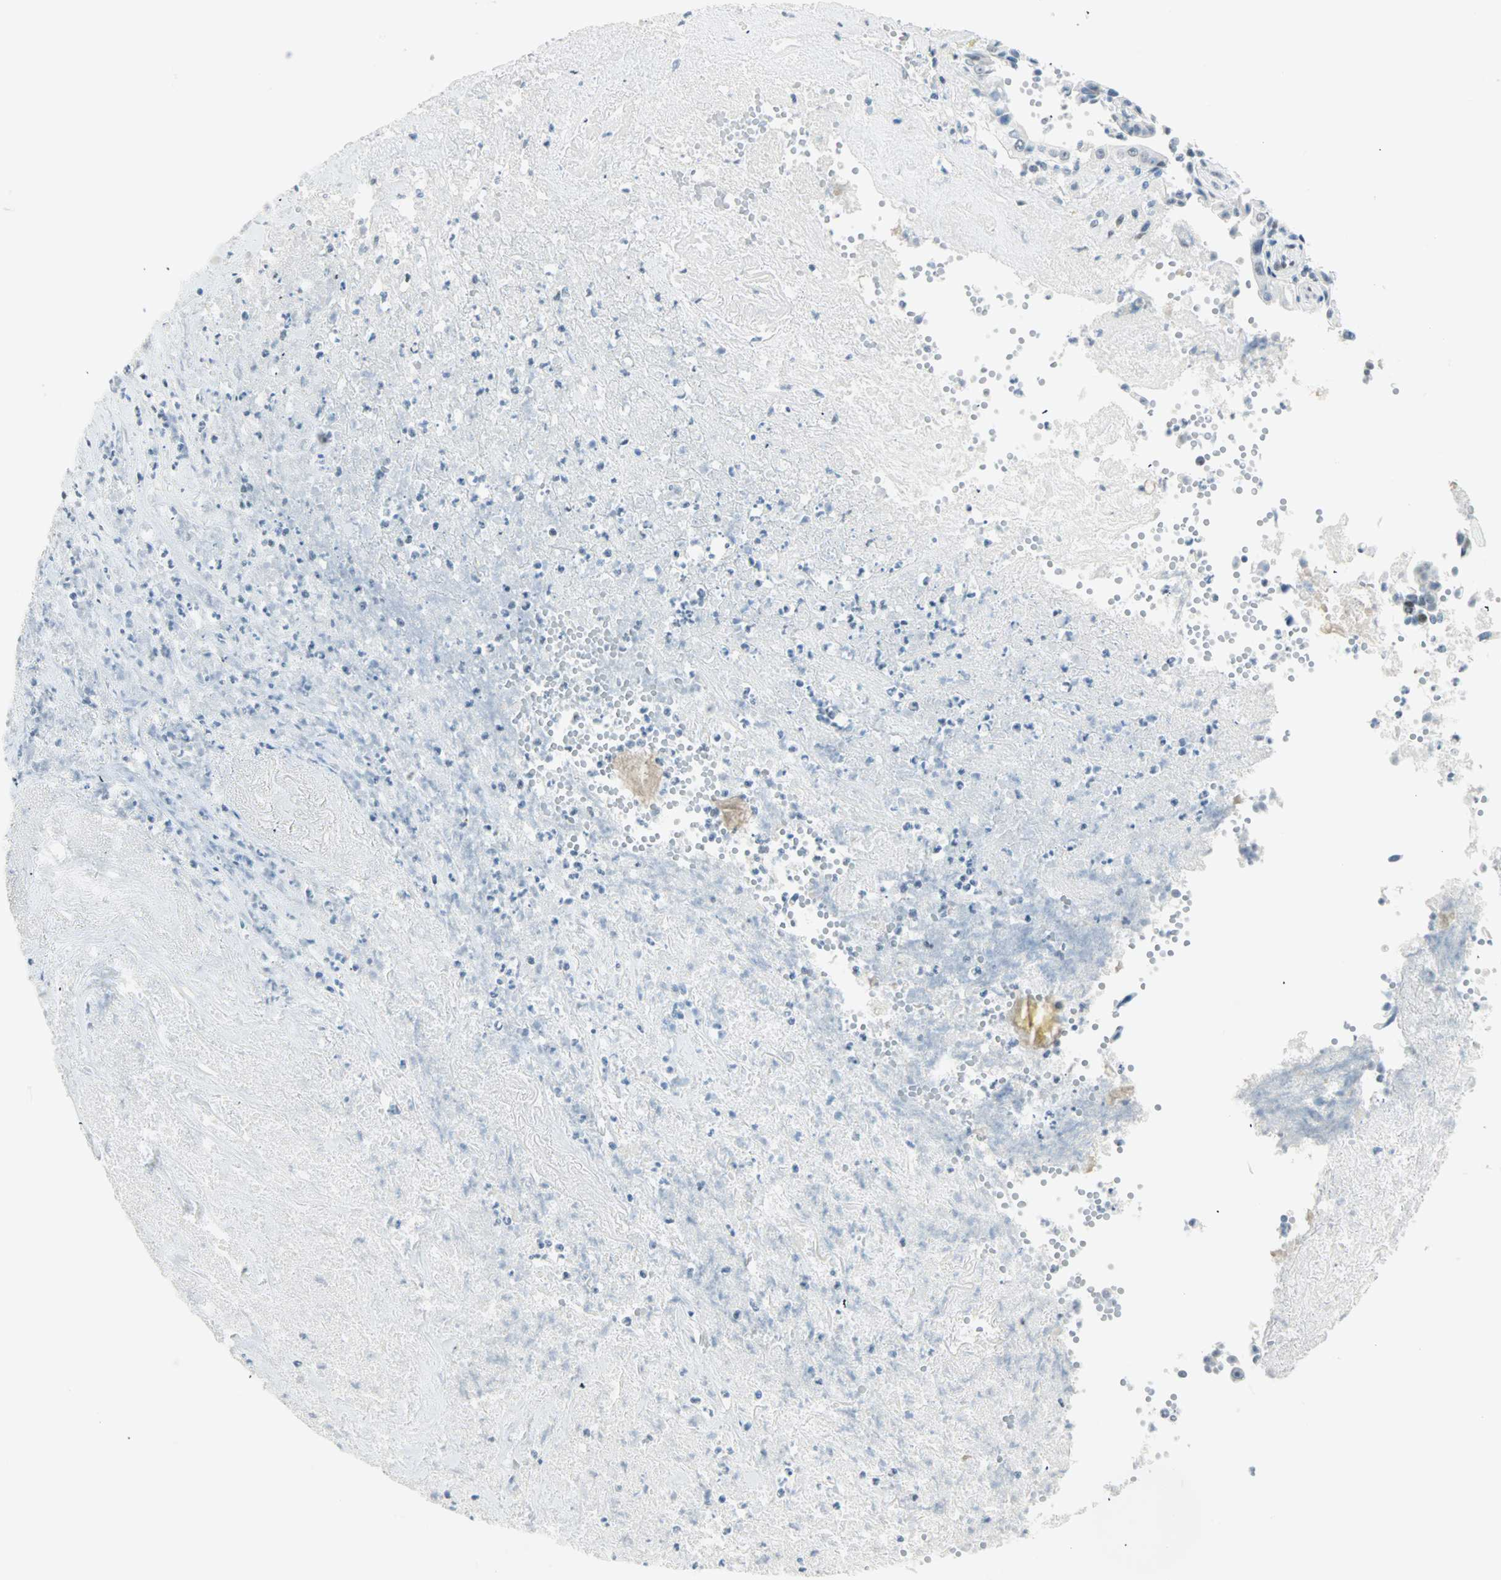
{"staining": {"intensity": "negative", "quantity": "none", "location": "none"}, "tissue": "liver cancer", "cell_type": "Tumor cells", "image_type": "cancer", "snomed": [{"axis": "morphology", "description": "Cholangiocarcinoma"}, {"axis": "topography", "description": "Liver"}], "caption": "Cholangiocarcinoma (liver) was stained to show a protein in brown. There is no significant expression in tumor cells.", "gene": "PKNOX1", "patient": {"sex": "female", "age": 61}}